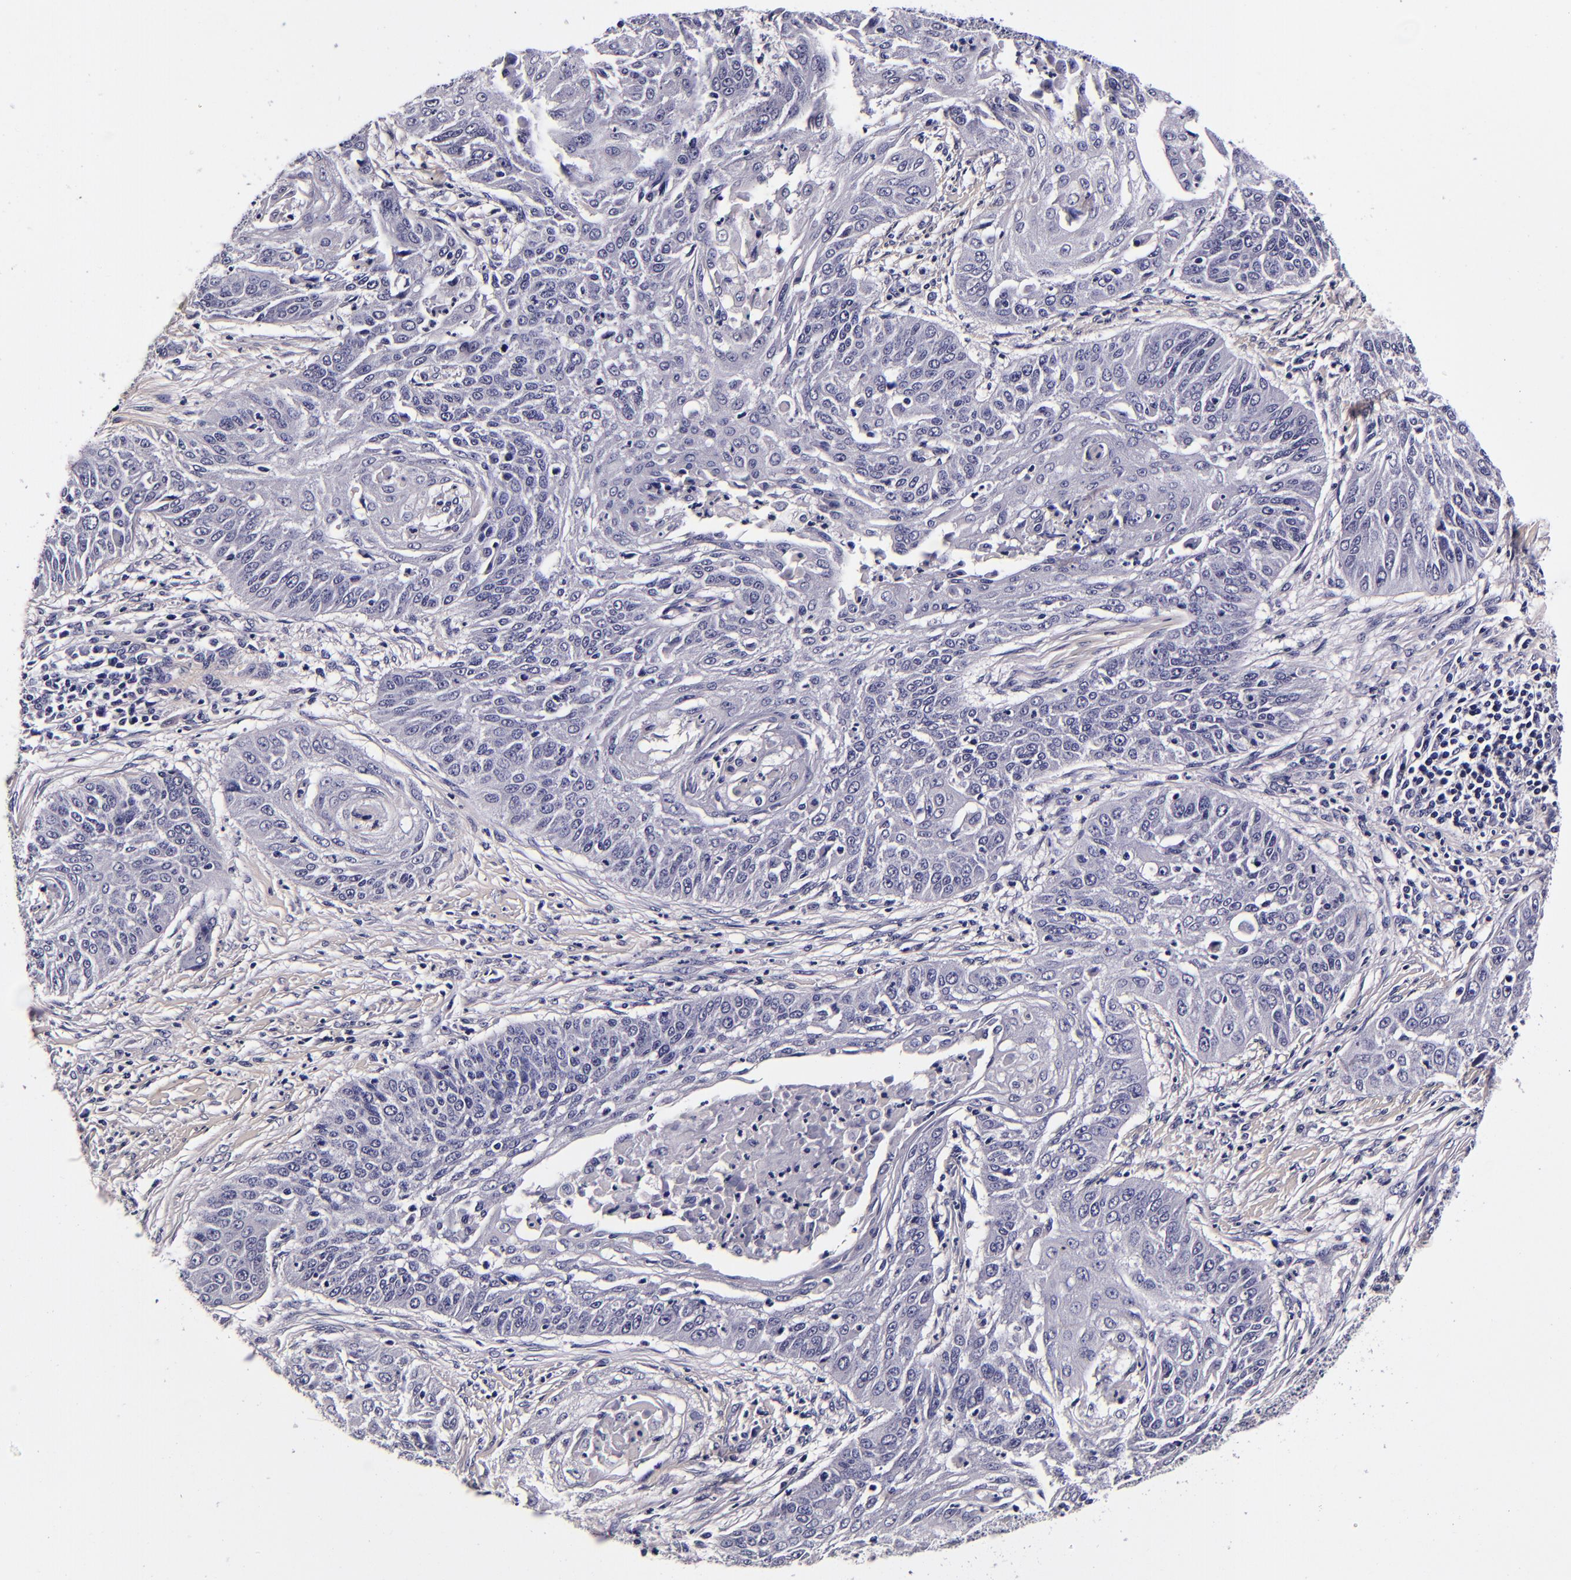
{"staining": {"intensity": "negative", "quantity": "none", "location": "none"}, "tissue": "cervical cancer", "cell_type": "Tumor cells", "image_type": "cancer", "snomed": [{"axis": "morphology", "description": "Squamous cell carcinoma, NOS"}, {"axis": "topography", "description": "Cervix"}], "caption": "DAB (3,3'-diaminobenzidine) immunohistochemical staining of human squamous cell carcinoma (cervical) reveals no significant expression in tumor cells.", "gene": "FBN1", "patient": {"sex": "female", "age": 64}}